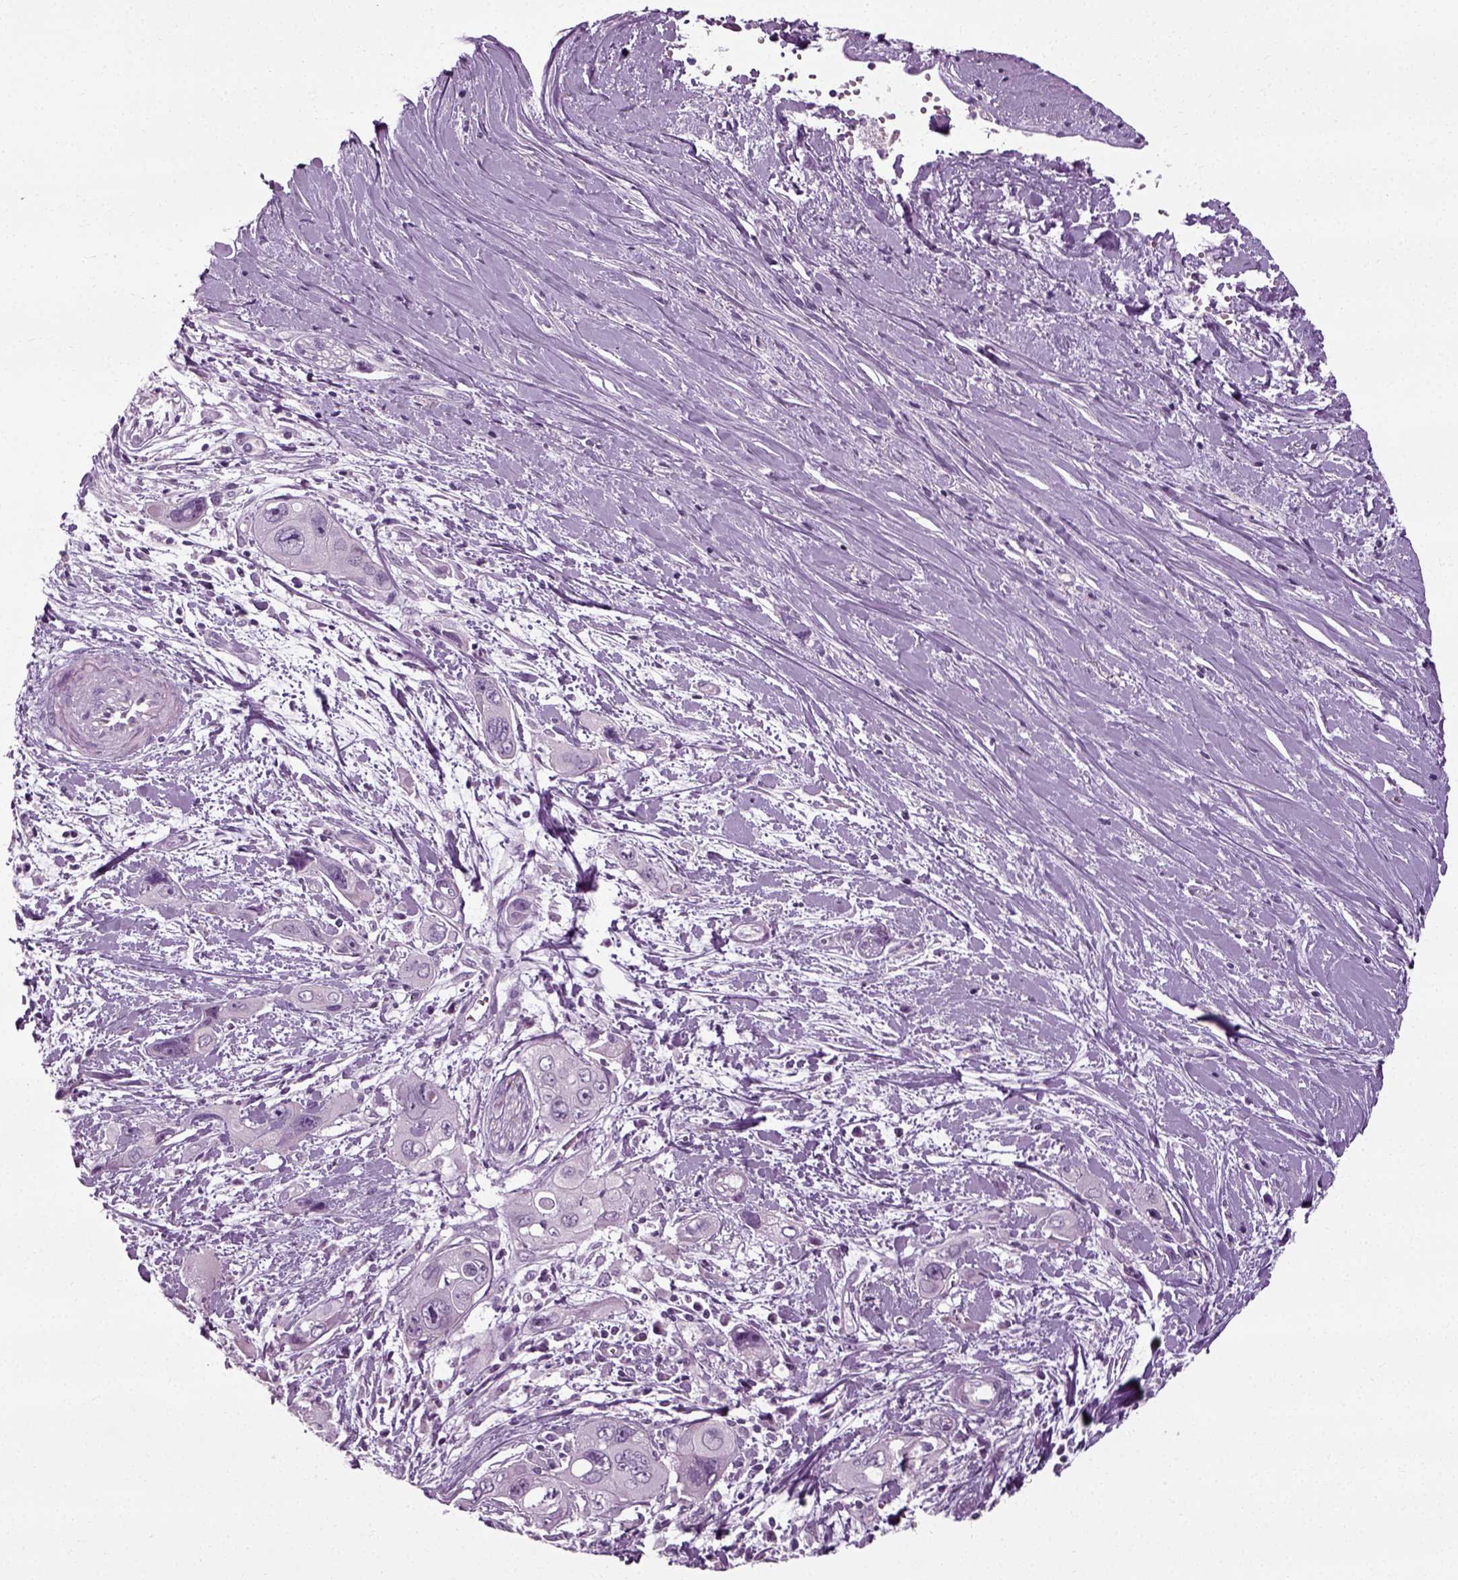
{"staining": {"intensity": "negative", "quantity": "none", "location": "none"}, "tissue": "pancreatic cancer", "cell_type": "Tumor cells", "image_type": "cancer", "snomed": [{"axis": "morphology", "description": "Adenocarcinoma, NOS"}, {"axis": "topography", "description": "Pancreas"}], "caption": "The micrograph displays no significant positivity in tumor cells of pancreatic cancer (adenocarcinoma).", "gene": "SCG5", "patient": {"sex": "male", "age": 47}}